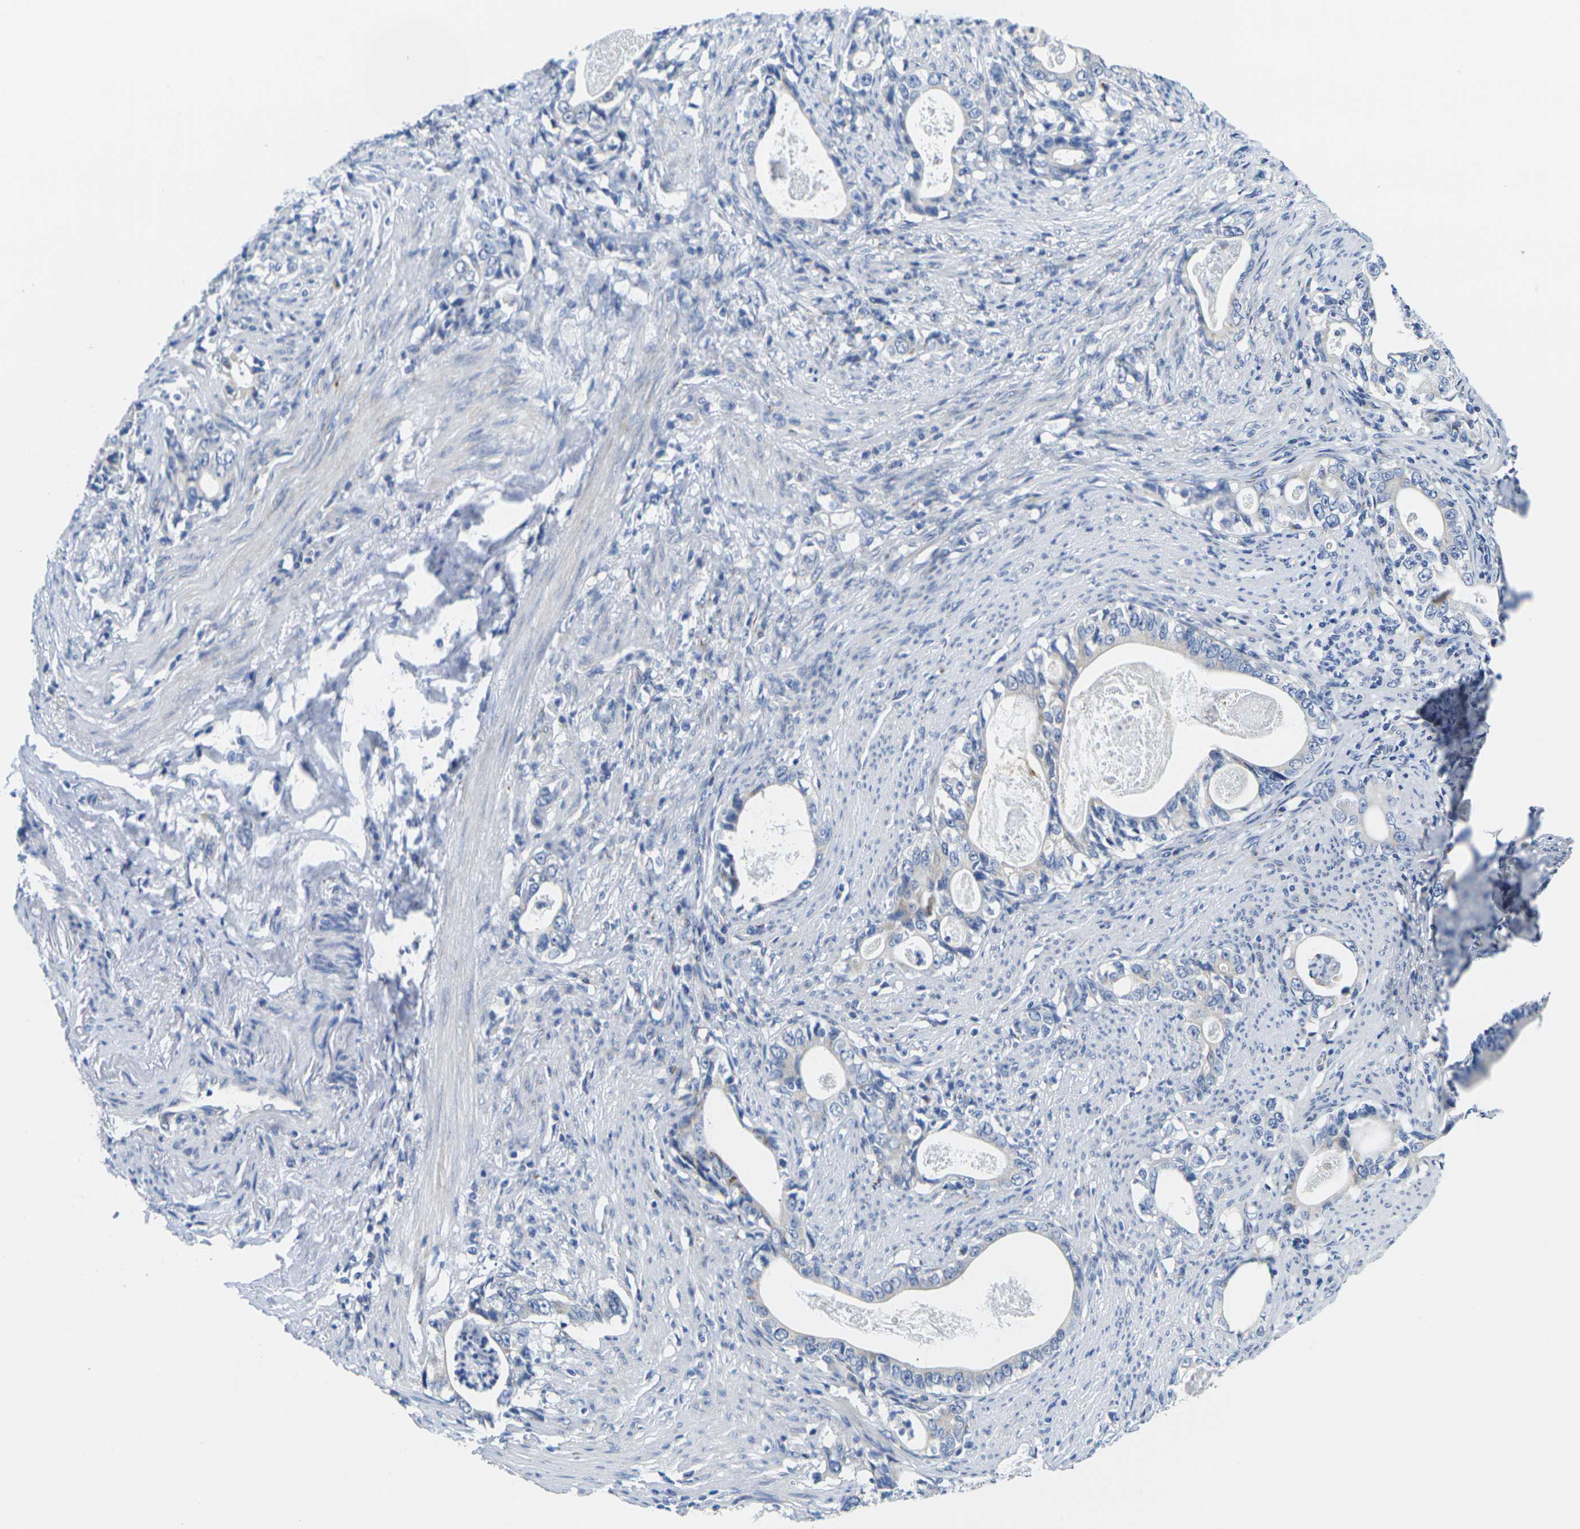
{"staining": {"intensity": "negative", "quantity": "none", "location": "none"}, "tissue": "stomach cancer", "cell_type": "Tumor cells", "image_type": "cancer", "snomed": [{"axis": "morphology", "description": "Adenocarcinoma, NOS"}, {"axis": "topography", "description": "Stomach, lower"}], "caption": "Immunohistochemistry photomicrograph of stomach cancer stained for a protein (brown), which exhibits no expression in tumor cells.", "gene": "CRK", "patient": {"sex": "female", "age": 72}}